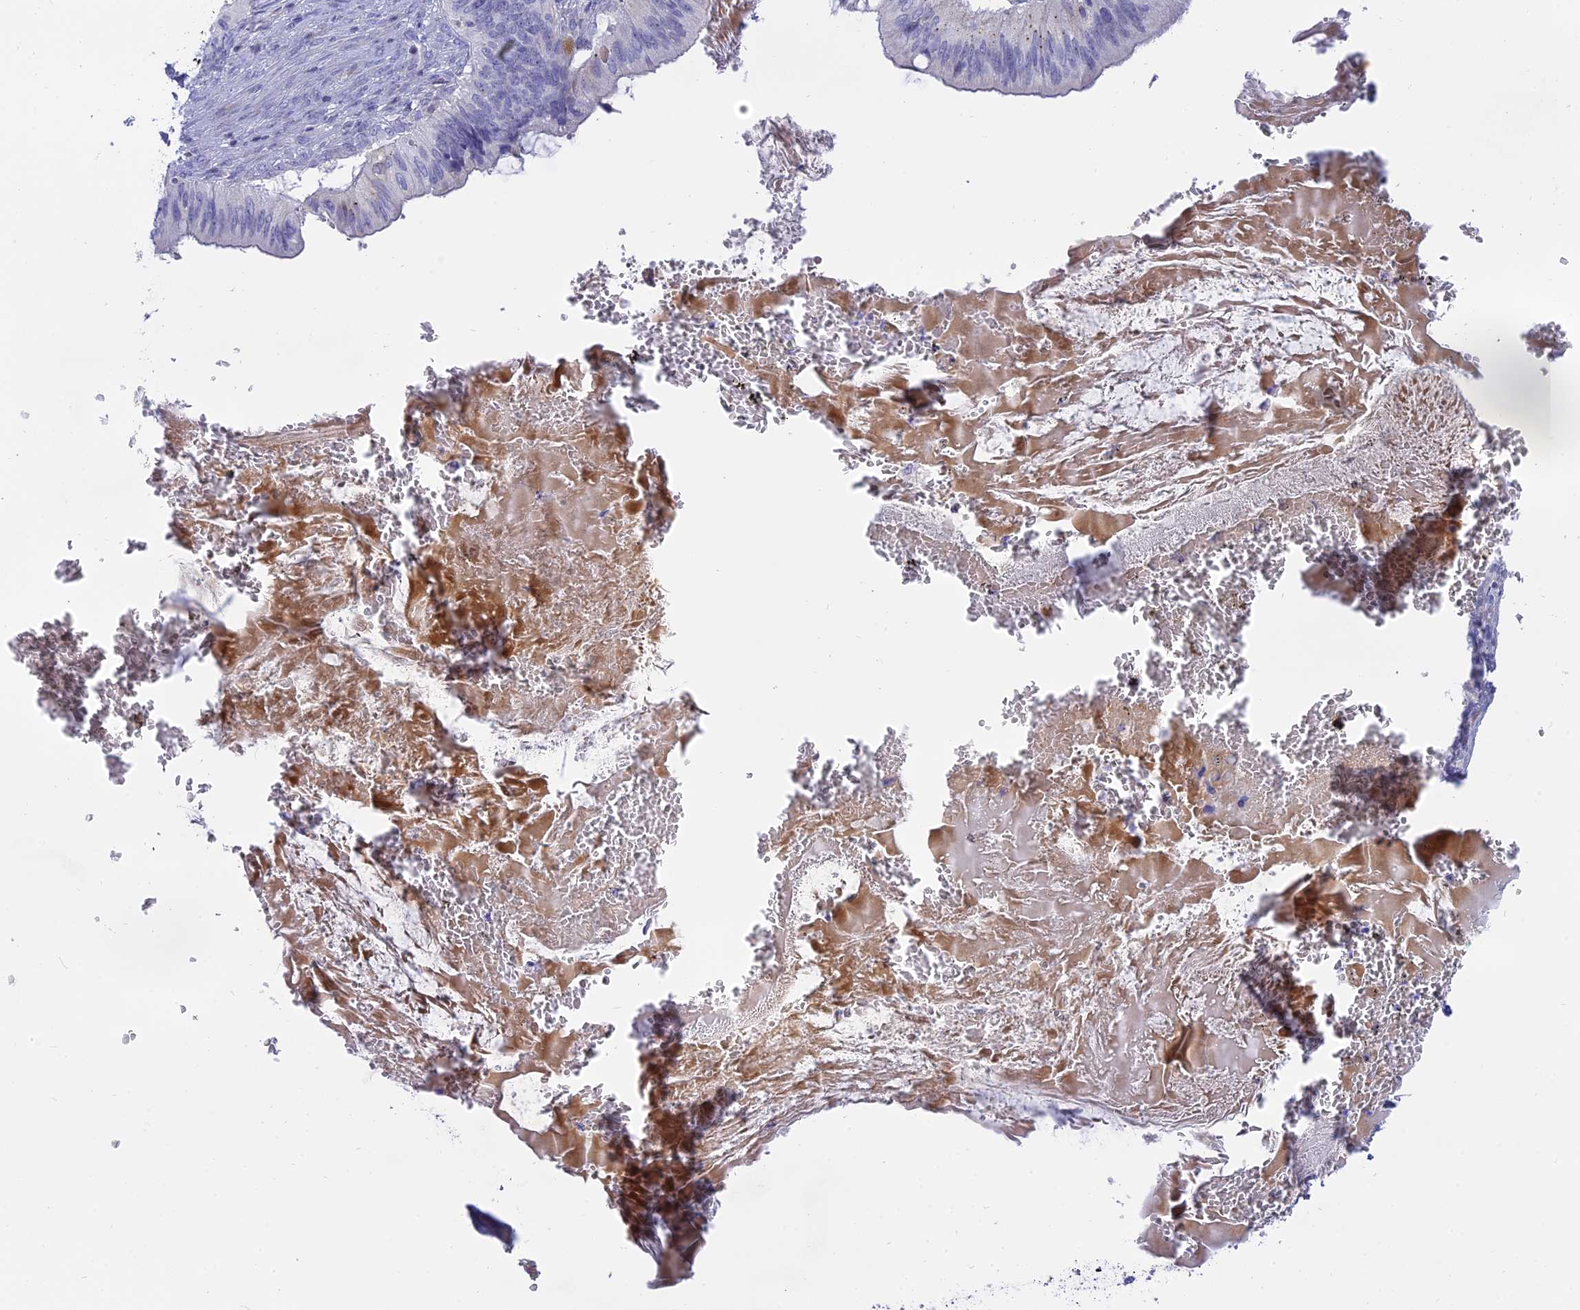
{"staining": {"intensity": "negative", "quantity": "none", "location": "none"}, "tissue": "cervical cancer", "cell_type": "Tumor cells", "image_type": "cancer", "snomed": [{"axis": "morphology", "description": "Adenocarcinoma, NOS"}, {"axis": "topography", "description": "Cervix"}], "caption": "IHC image of adenocarcinoma (cervical) stained for a protein (brown), which reveals no staining in tumor cells. The staining is performed using DAB brown chromogen with nuclei counter-stained in using hematoxylin.", "gene": "MBD3L1", "patient": {"sex": "female", "age": 42}}